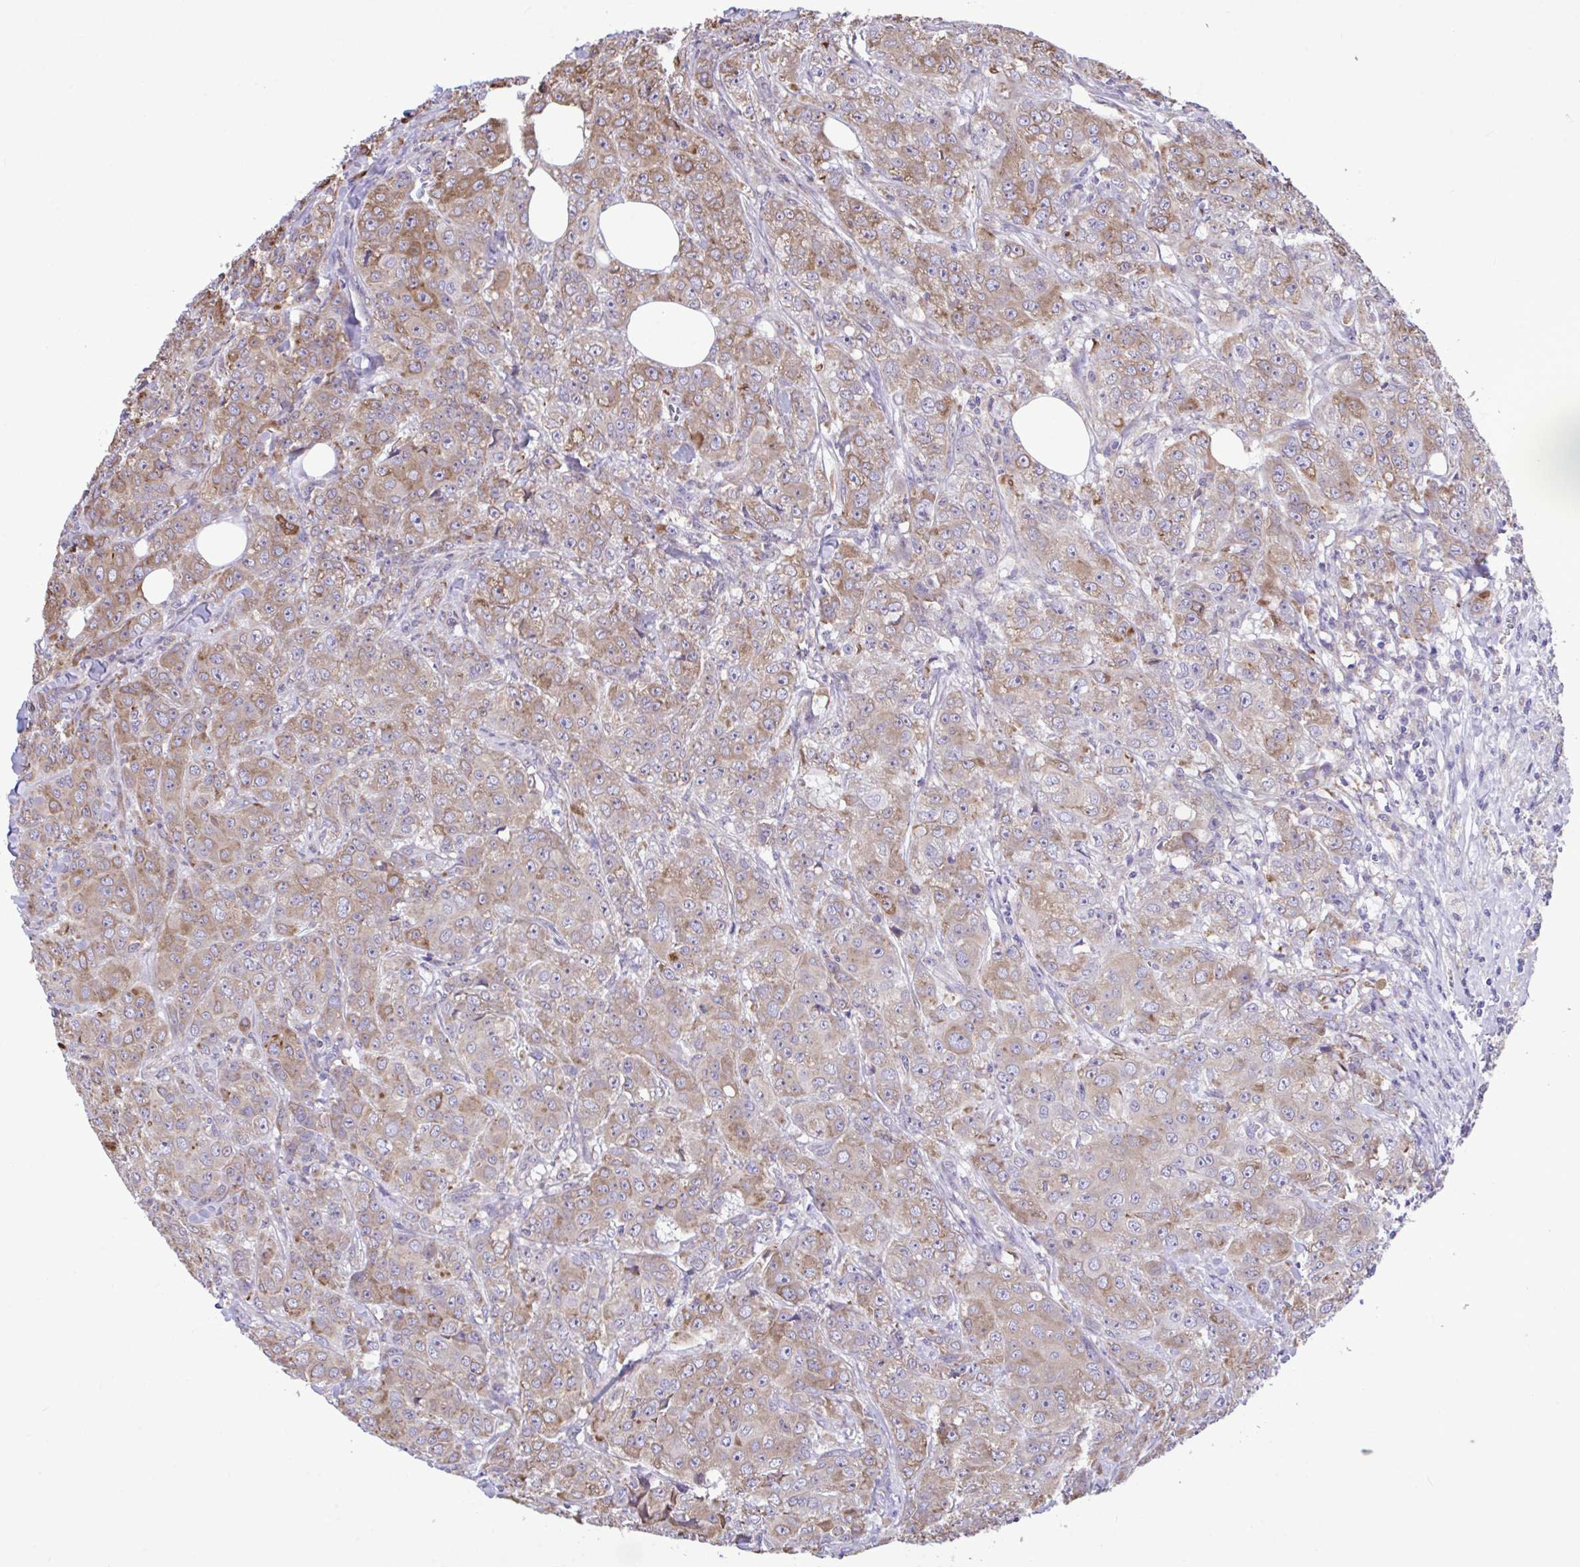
{"staining": {"intensity": "moderate", "quantity": "25%-75%", "location": "cytoplasmic/membranous"}, "tissue": "breast cancer", "cell_type": "Tumor cells", "image_type": "cancer", "snomed": [{"axis": "morphology", "description": "Normal tissue, NOS"}, {"axis": "morphology", "description": "Duct carcinoma"}, {"axis": "topography", "description": "Breast"}], "caption": "Breast infiltrating ductal carcinoma was stained to show a protein in brown. There is medium levels of moderate cytoplasmic/membranous positivity in about 25%-75% of tumor cells.", "gene": "PIGK", "patient": {"sex": "female", "age": 43}}